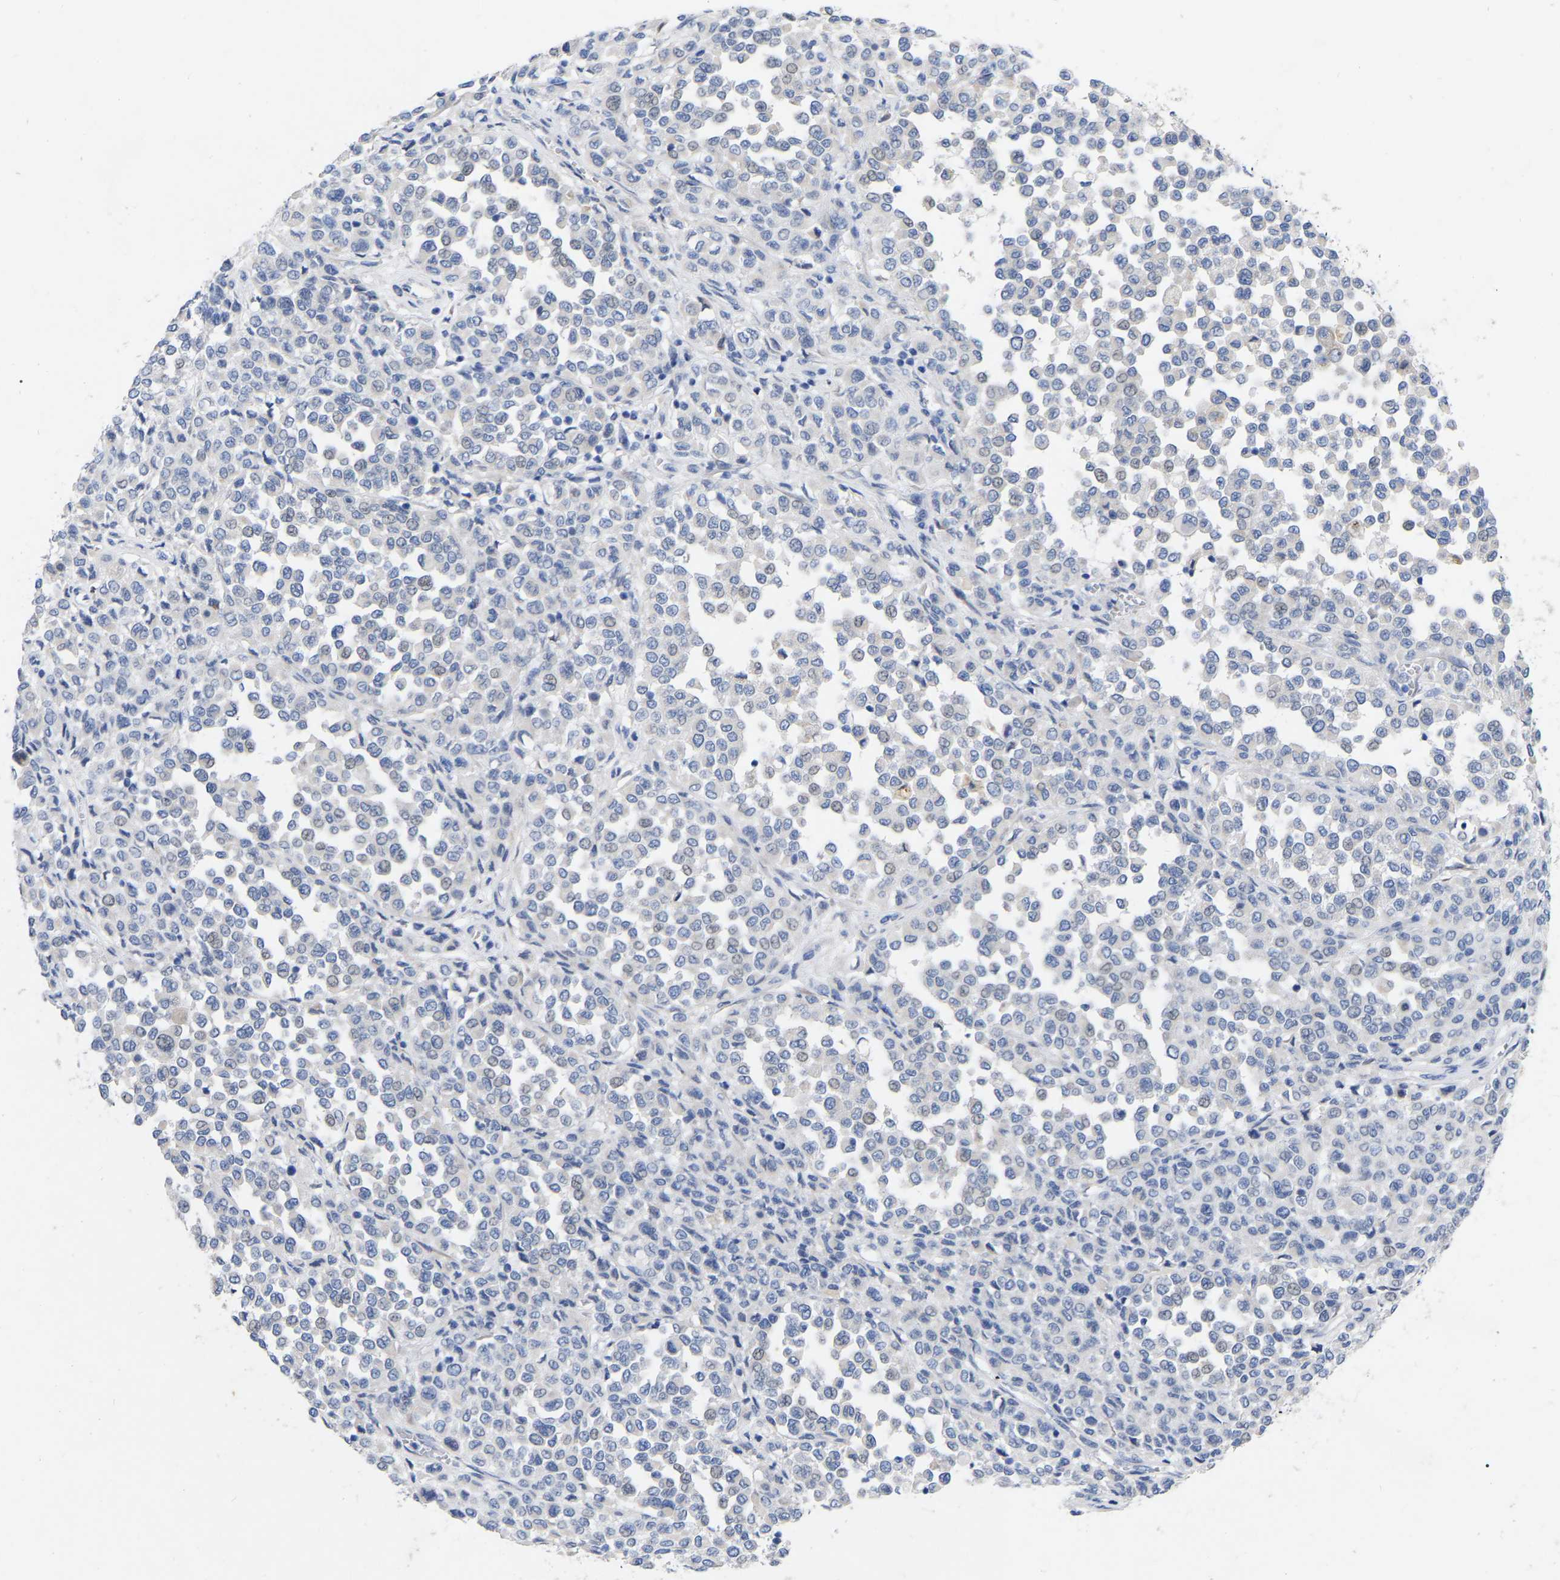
{"staining": {"intensity": "negative", "quantity": "none", "location": "none"}, "tissue": "melanoma", "cell_type": "Tumor cells", "image_type": "cancer", "snomed": [{"axis": "morphology", "description": "Malignant melanoma, Metastatic site"}, {"axis": "topography", "description": "Pancreas"}], "caption": "Tumor cells are negative for brown protein staining in malignant melanoma (metastatic site).", "gene": "STRIP2", "patient": {"sex": "female", "age": 30}}